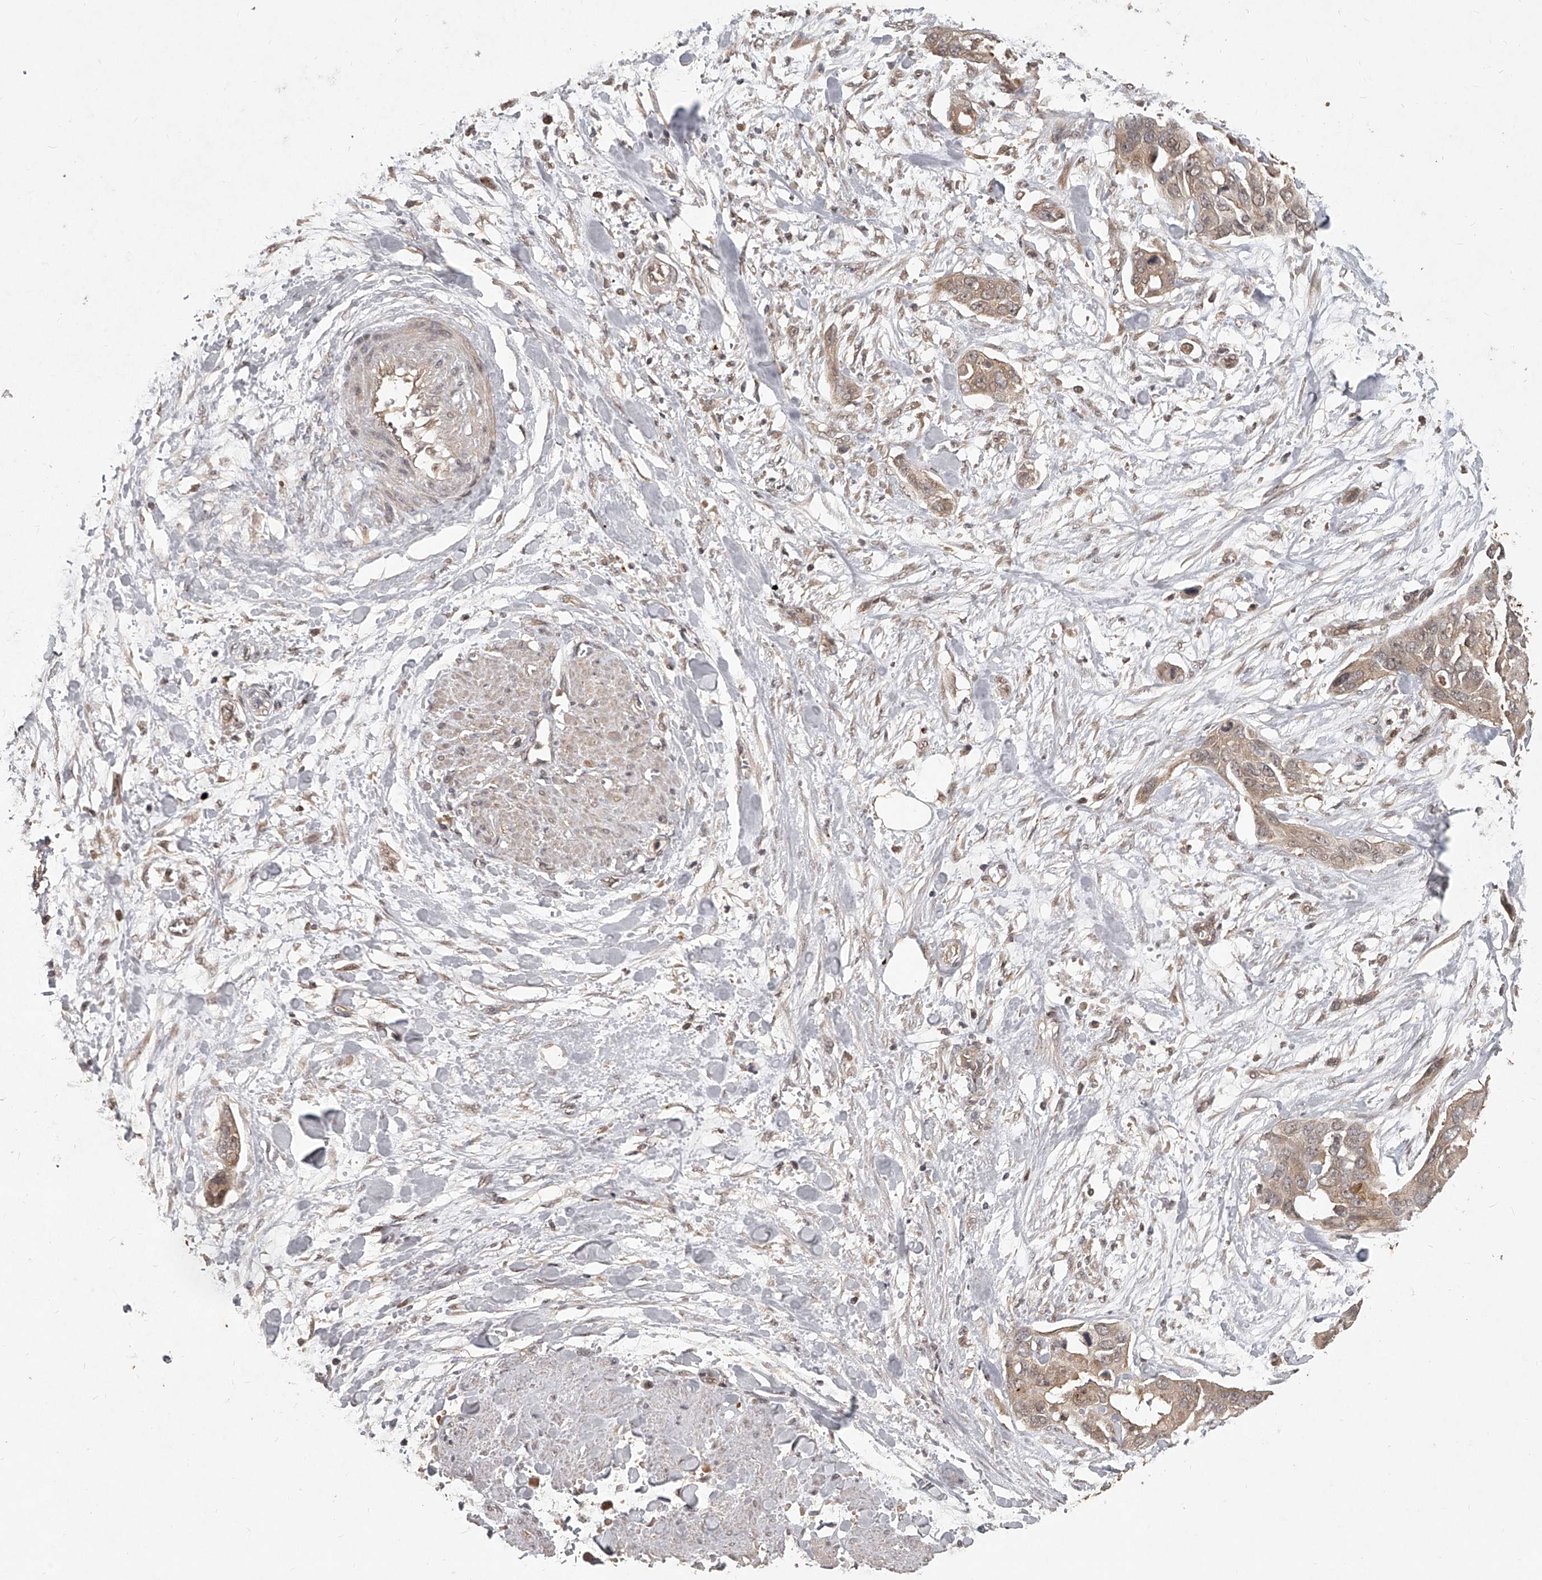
{"staining": {"intensity": "weak", "quantity": ">75%", "location": "cytoplasmic/membranous,nuclear"}, "tissue": "pancreatic cancer", "cell_type": "Tumor cells", "image_type": "cancer", "snomed": [{"axis": "morphology", "description": "Adenocarcinoma, NOS"}, {"axis": "topography", "description": "Pancreas"}], "caption": "Tumor cells show low levels of weak cytoplasmic/membranous and nuclear expression in approximately >75% of cells in adenocarcinoma (pancreatic). (Stains: DAB in brown, nuclei in blue, Microscopy: brightfield microscopy at high magnification).", "gene": "SLC37A1", "patient": {"sex": "female", "age": 60}}